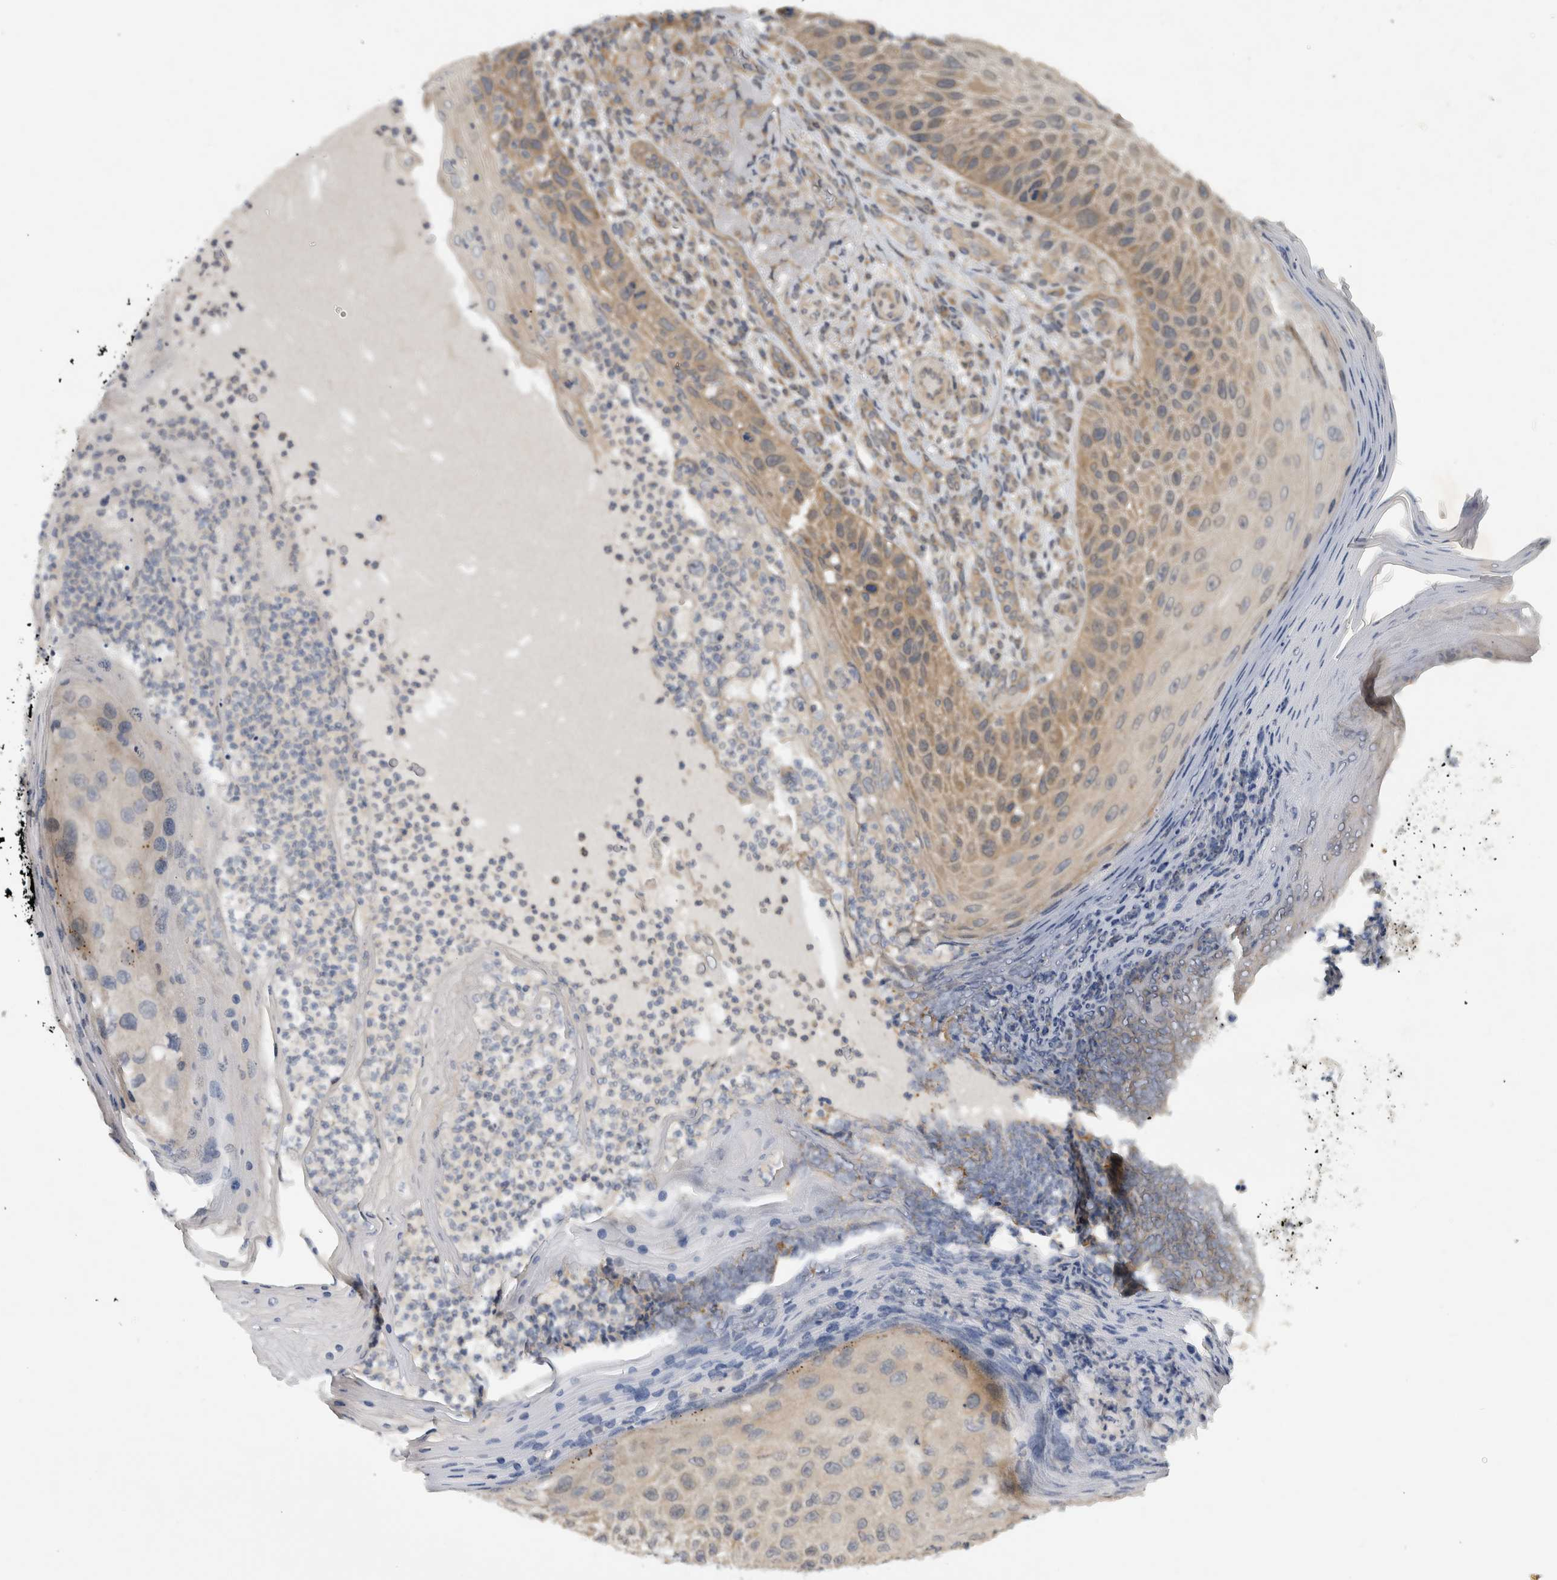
{"staining": {"intensity": "weak", "quantity": "<25%", "location": "cytoplasmic/membranous"}, "tissue": "skin cancer", "cell_type": "Tumor cells", "image_type": "cancer", "snomed": [{"axis": "morphology", "description": "Squamous cell carcinoma, NOS"}, {"axis": "topography", "description": "Skin"}], "caption": "DAB immunohistochemical staining of skin cancer (squamous cell carcinoma) shows no significant positivity in tumor cells.", "gene": "AASDHPPT", "patient": {"sex": "female", "age": 88}}